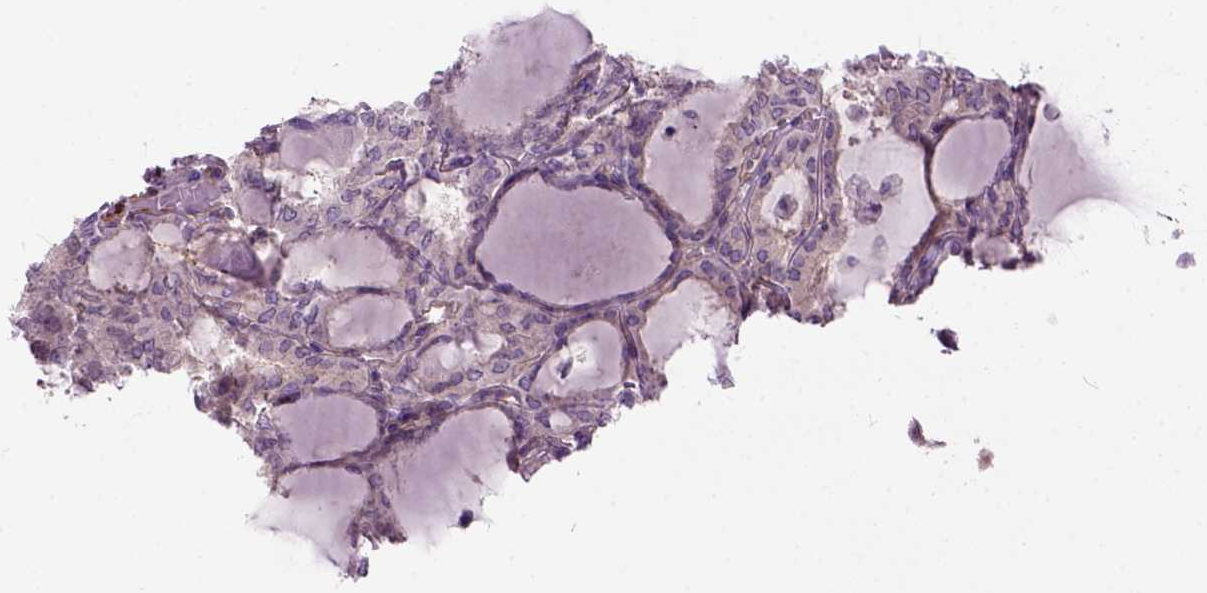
{"staining": {"intensity": "negative", "quantity": "none", "location": "none"}, "tissue": "thyroid cancer", "cell_type": "Tumor cells", "image_type": "cancer", "snomed": [{"axis": "morphology", "description": "Papillary adenocarcinoma, NOS"}, {"axis": "topography", "description": "Thyroid gland"}], "caption": "Thyroid cancer (papillary adenocarcinoma) was stained to show a protein in brown. There is no significant staining in tumor cells.", "gene": "MAPT", "patient": {"sex": "male", "age": 20}}